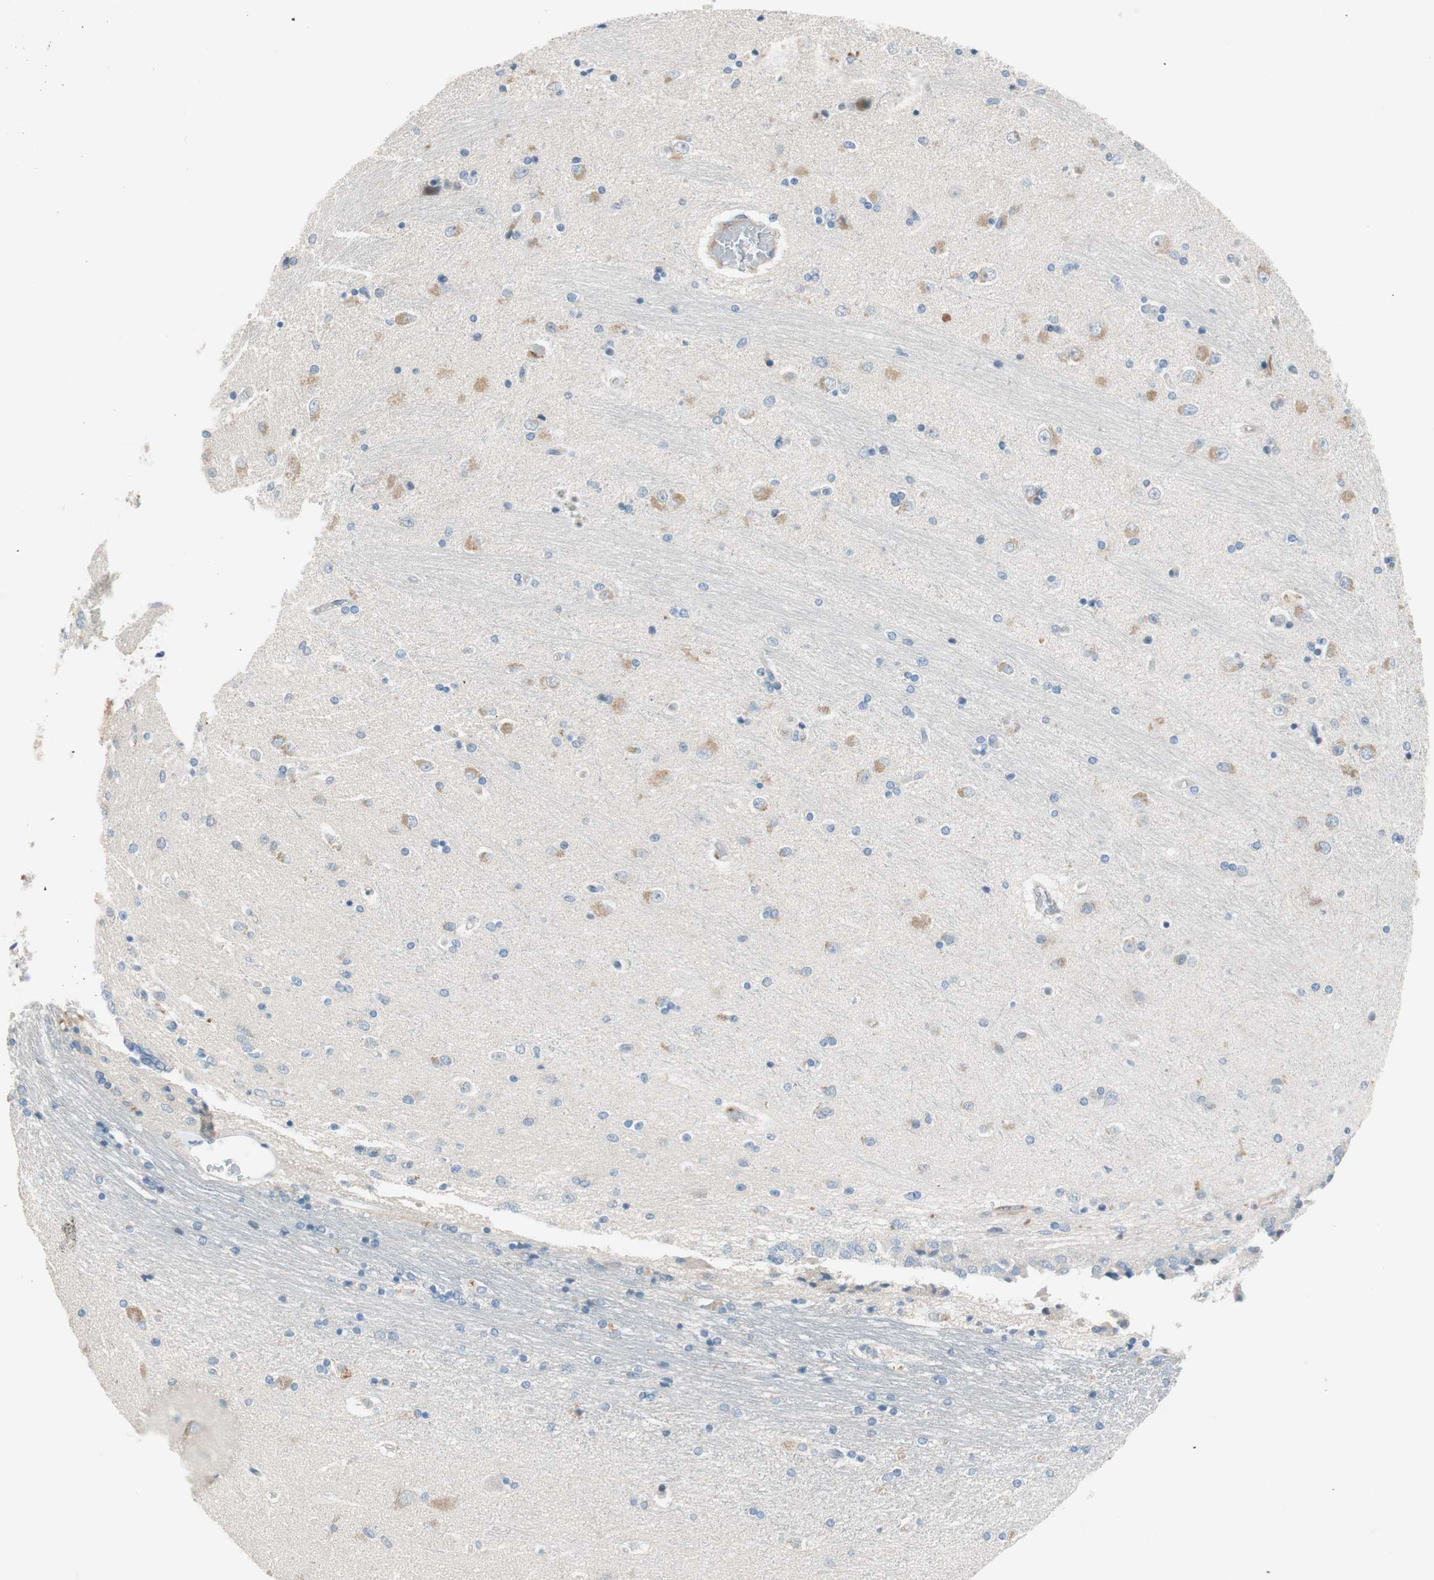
{"staining": {"intensity": "weak", "quantity": "<25%", "location": "cytoplasmic/membranous"}, "tissue": "hippocampus", "cell_type": "Glial cells", "image_type": "normal", "snomed": [{"axis": "morphology", "description": "Normal tissue, NOS"}, {"axis": "topography", "description": "Hippocampus"}], "caption": "DAB (3,3'-diaminobenzidine) immunohistochemical staining of normal human hippocampus shows no significant staining in glial cells. The staining was performed using DAB (3,3'-diaminobenzidine) to visualize the protein expression in brown, while the nuclei were stained in blue with hematoxylin (Magnification: 20x).", "gene": "PDZK1", "patient": {"sex": "female", "age": 54}}